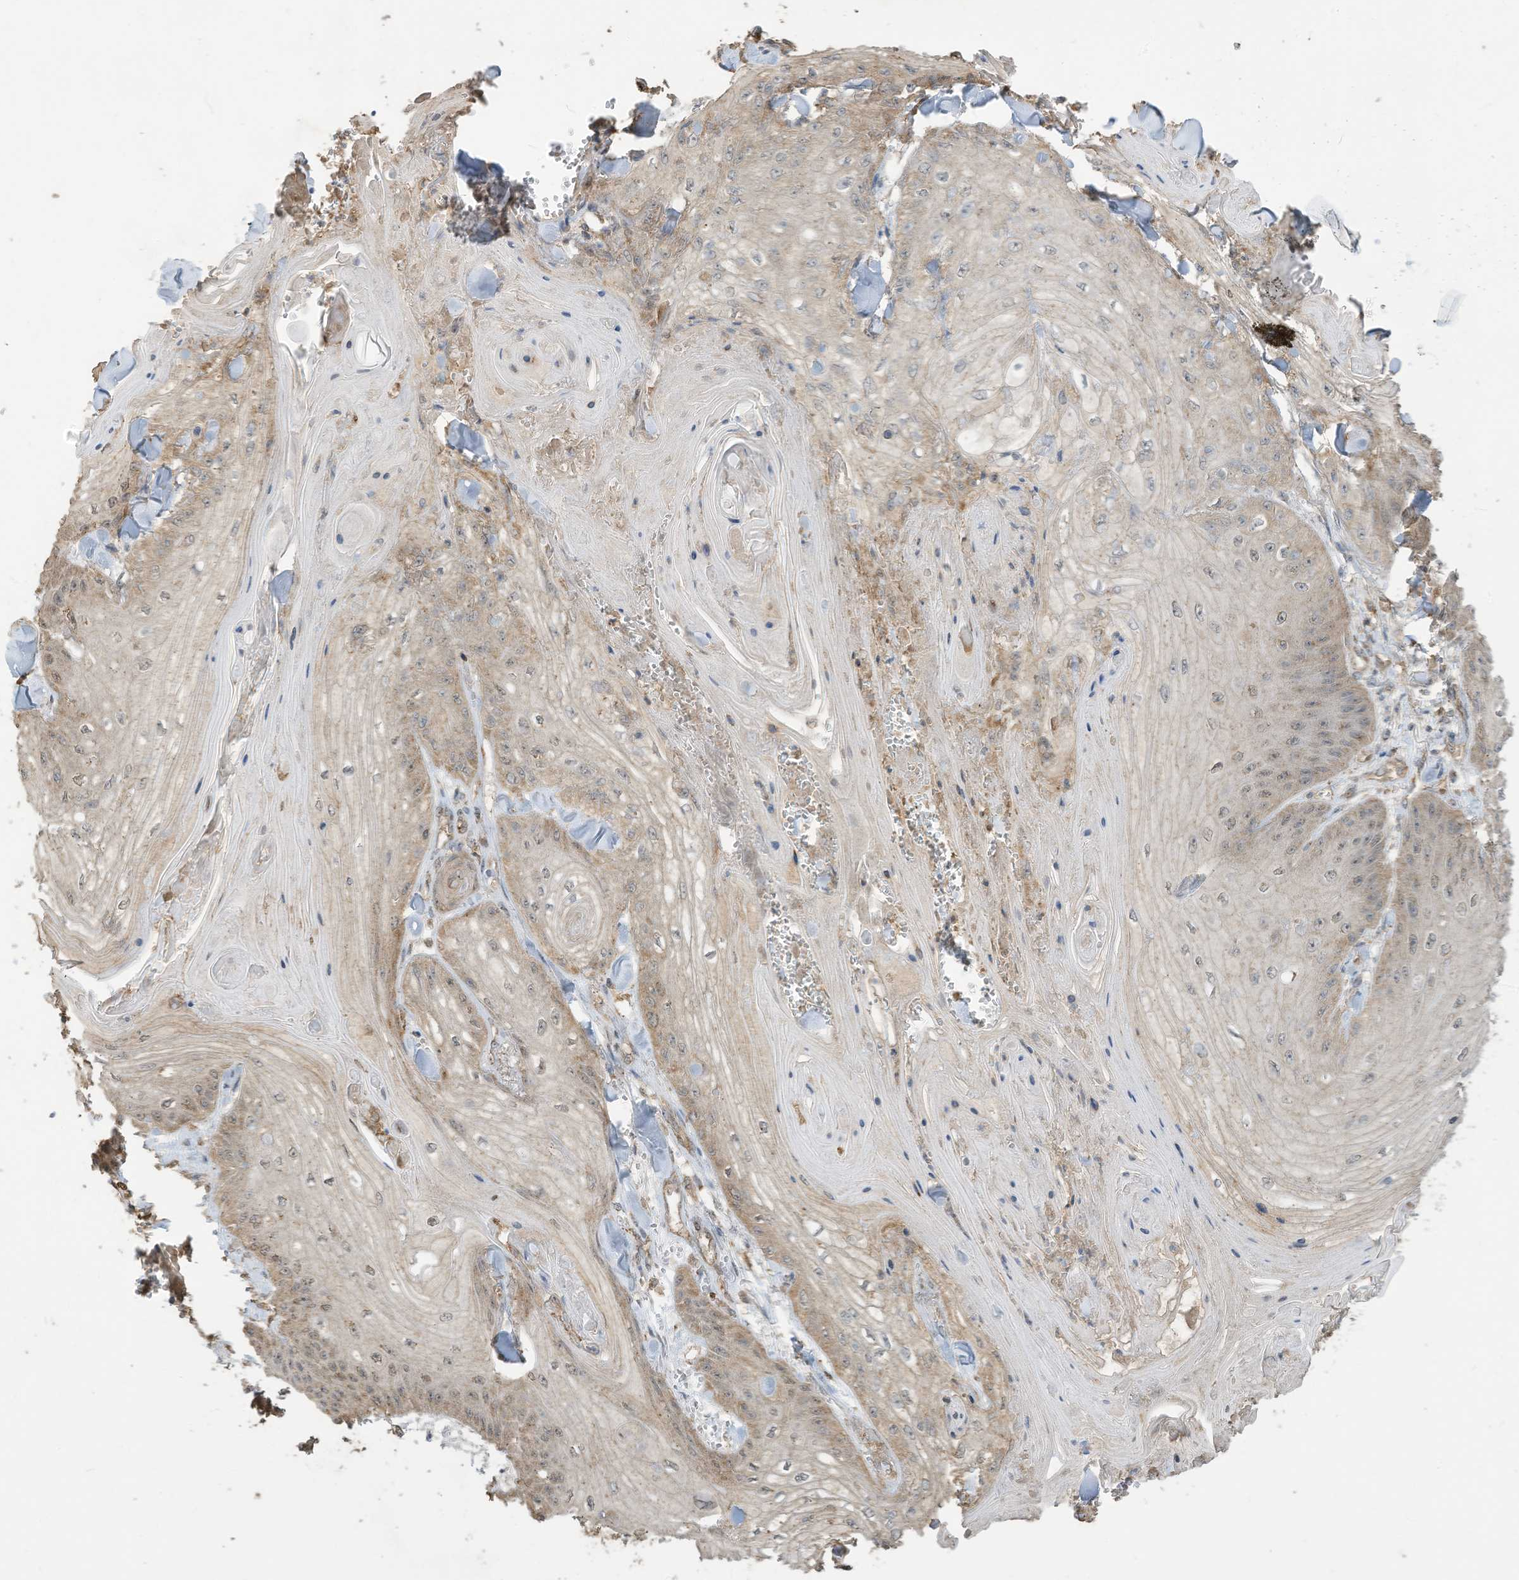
{"staining": {"intensity": "weak", "quantity": "25%-75%", "location": "cytoplasmic/membranous"}, "tissue": "skin cancer", "cell_type": "Tumor cells", "image_type": "cancer", "snomed": [{"axis": "morphology", "description": "Squamous cell carcinoma, NOS"}, {"axis": "topography", "description": "Skin"}], "caption": "Immunohistochemistry (IHC) photomicrograph of neoplastic tissue: human squamous cell carcinoma (skin) stained using IHC displays low levels of weak protein expression localized specifically in the cytoplasmic/membranous of tumor cells, appearing as a cytoplasmic/membranous brown color.", "gene": "COX10", "patient": {"sex": "male", "age": 74}}